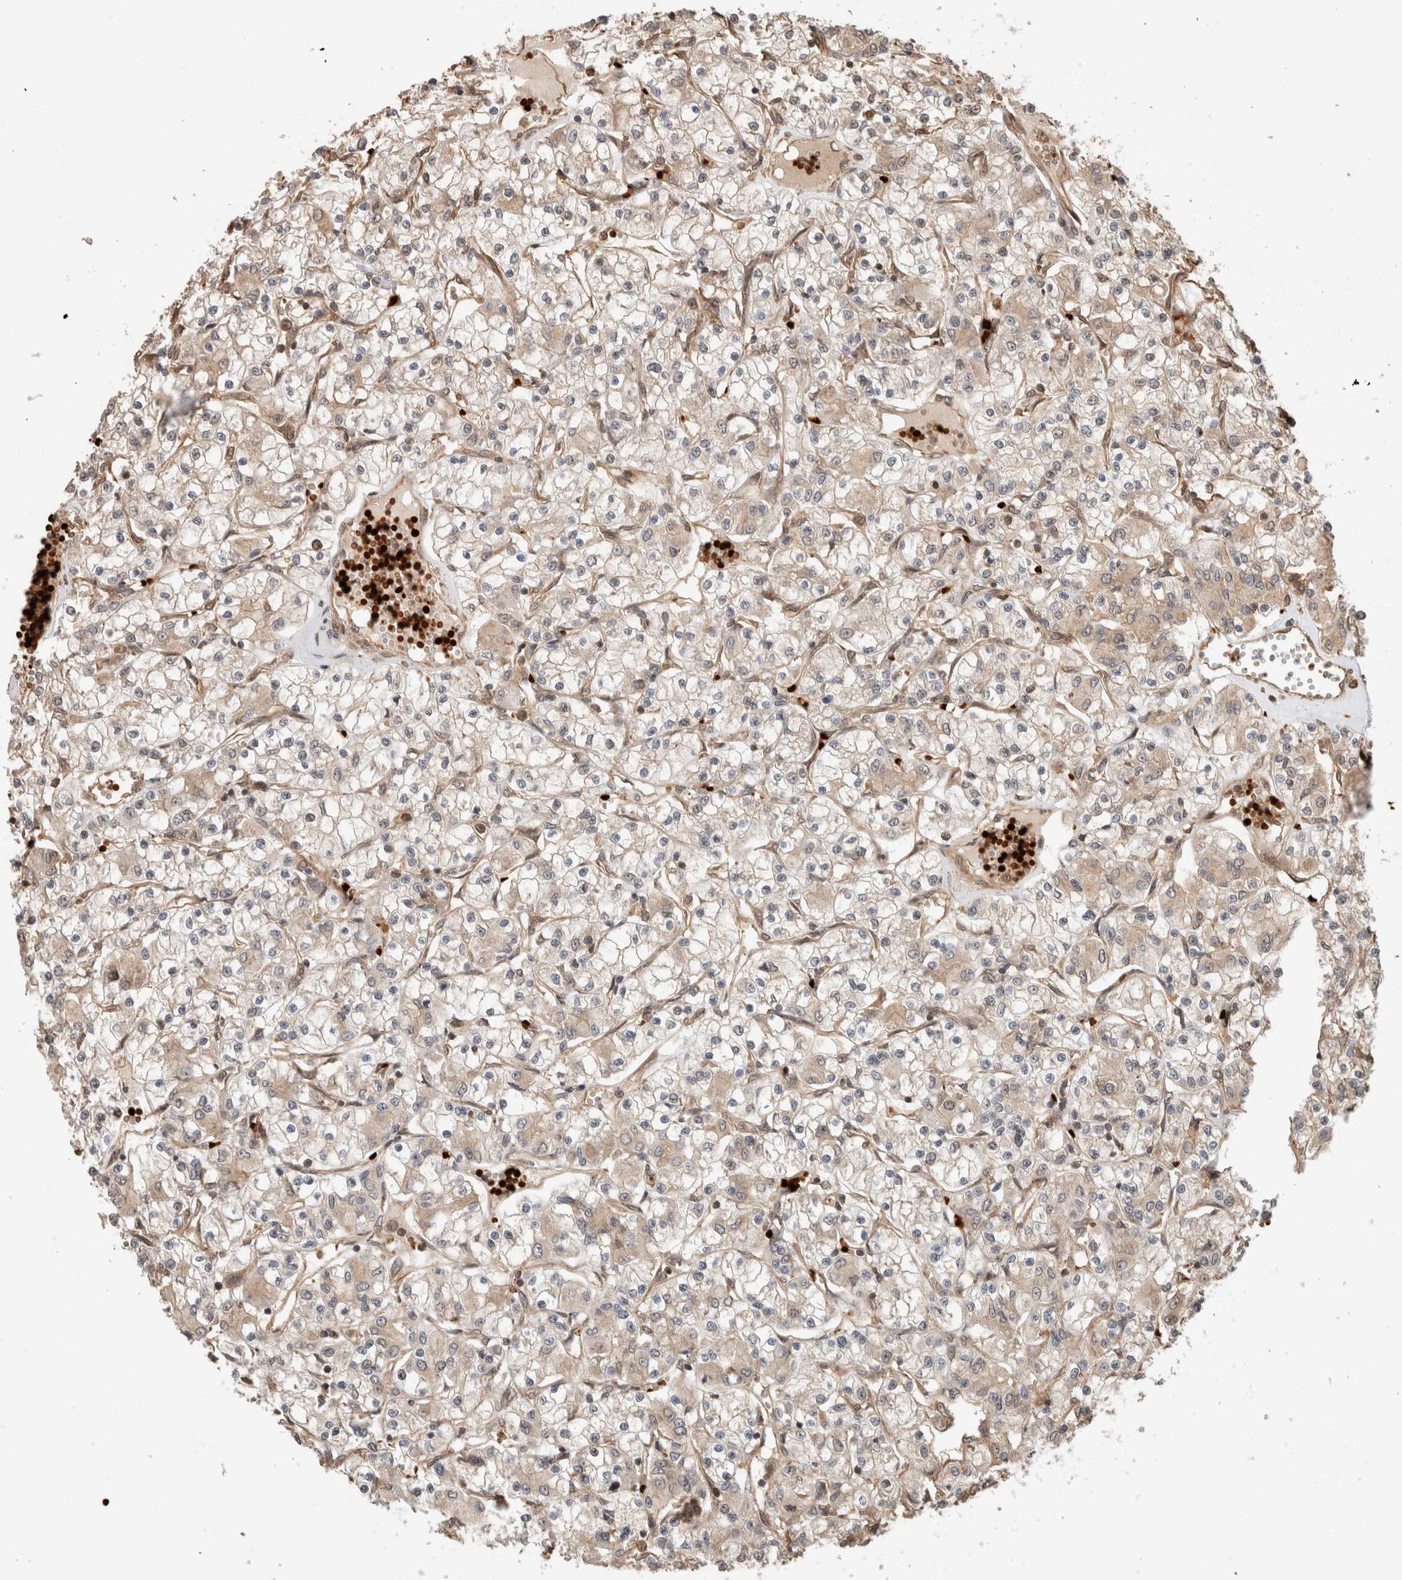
{"staining": {"intensity": "weak", "quantity": ">75%", "location": "cytoplasmic/membranous"}, "tissue": "renal cancer", "cell_type": "Tumor cells", "image_type": "cancer", "snomed": [{"axis": "morphology", "description": "Adenocarcinoma, NOS"}, {"axis": "topography", "description": "Kidney"}], "caption": "Immunohistochemistry (IHC) photomicrograph of human adenocarcinoma (renal) stained for a protein (brown), which demonstrates low levels of weak cytoplasmic/membranous expression in approximately >75% of tumor cells.", "gene": "OTUD6B", "patient": {"sex": "female", "age": 59}}